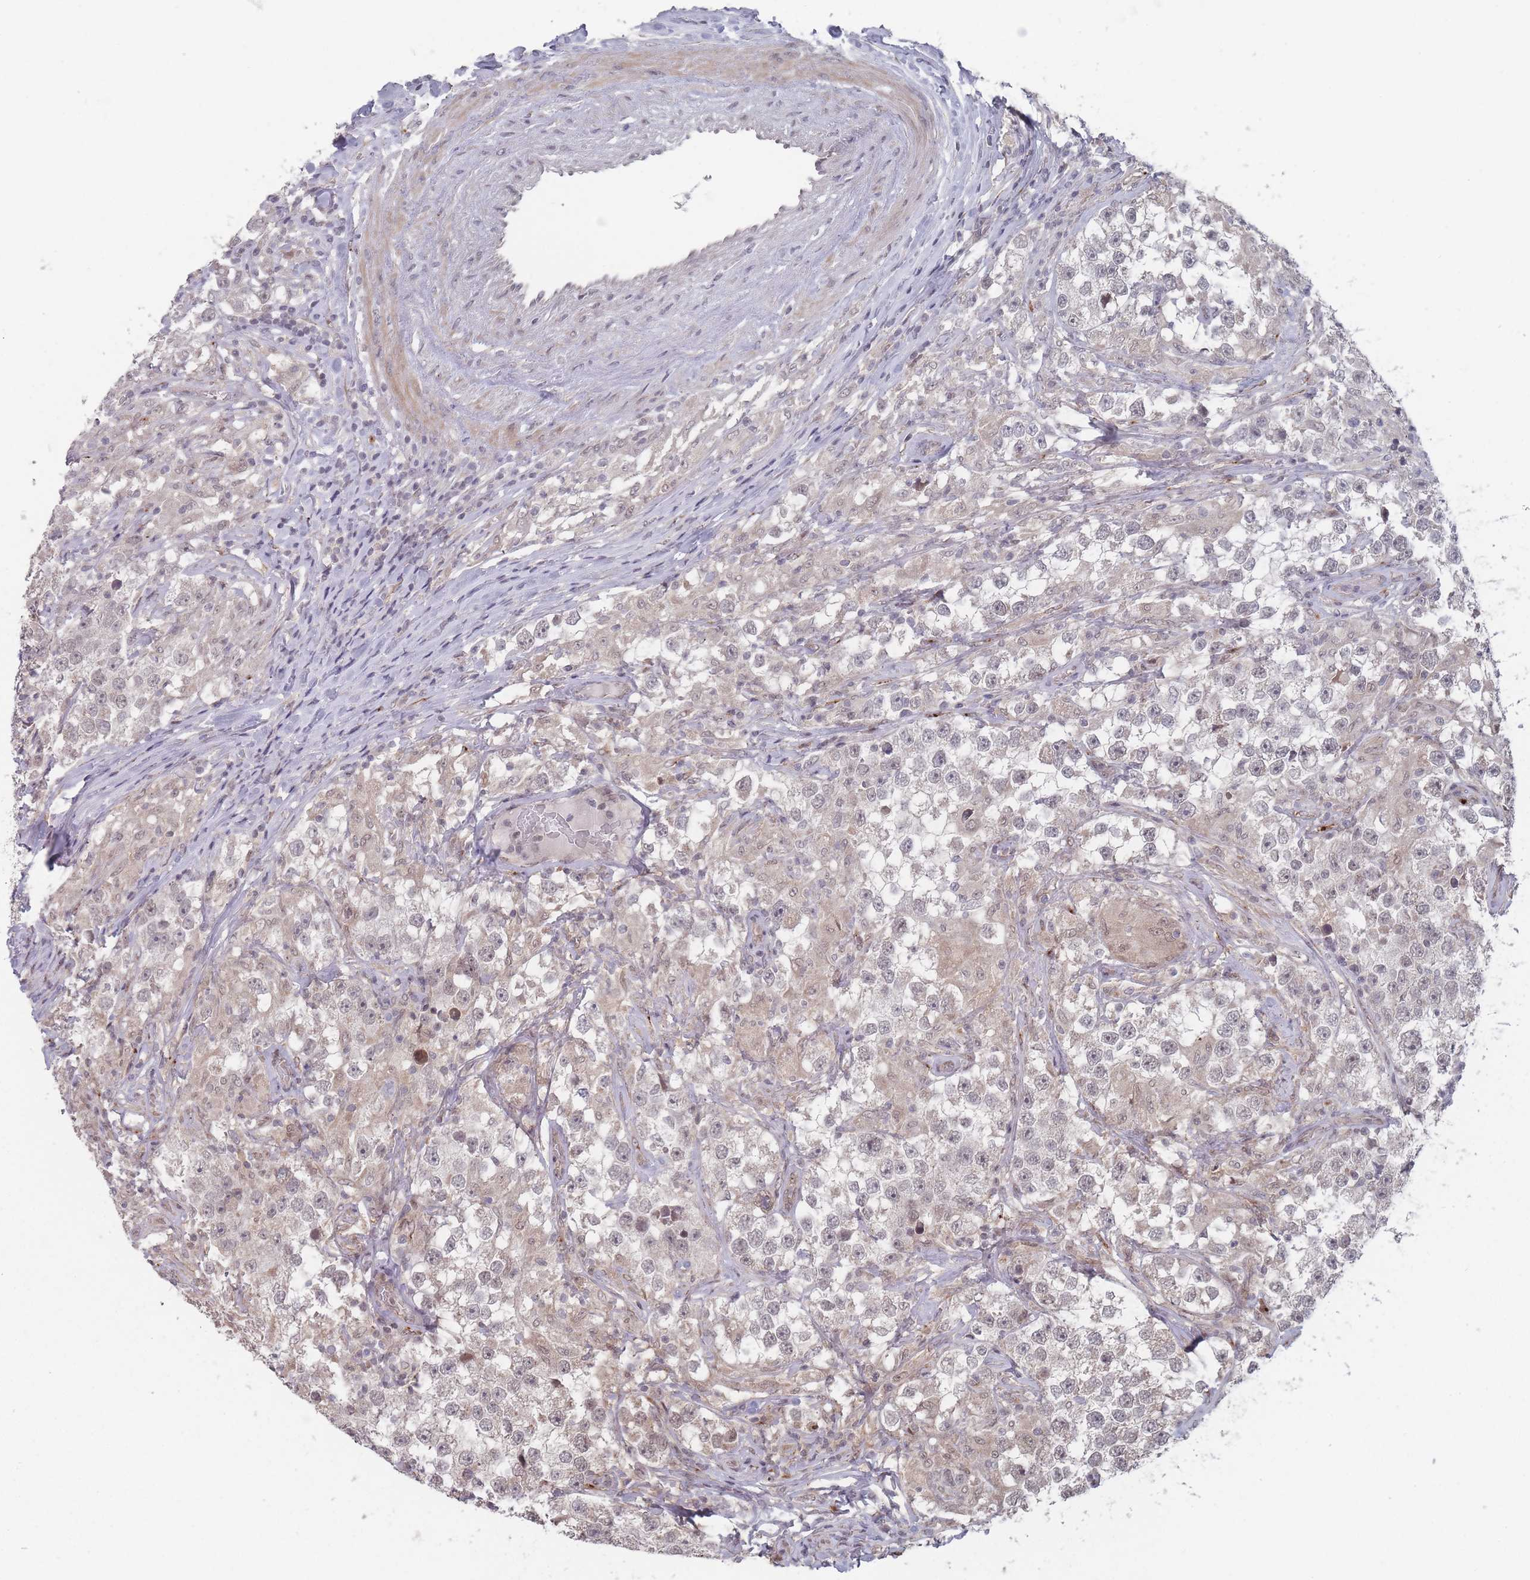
{"staining": {"intensity": "negative", "quantity": "none", "location": "none"}, "tissue": "testis cancer", "cell_type": "Tumor cells", "image_type": "cancer", "snomed": [{"axis": "morphology", "description": "Seminoma, NOS"}, {"axis": "topography", "description": "Testis"}], "caption": "Micrograph shows no significant protein staining in tumor cells of testis seminoma.", "gene": "CNTRL", "patient": {"sex": "male", "age": 46}}